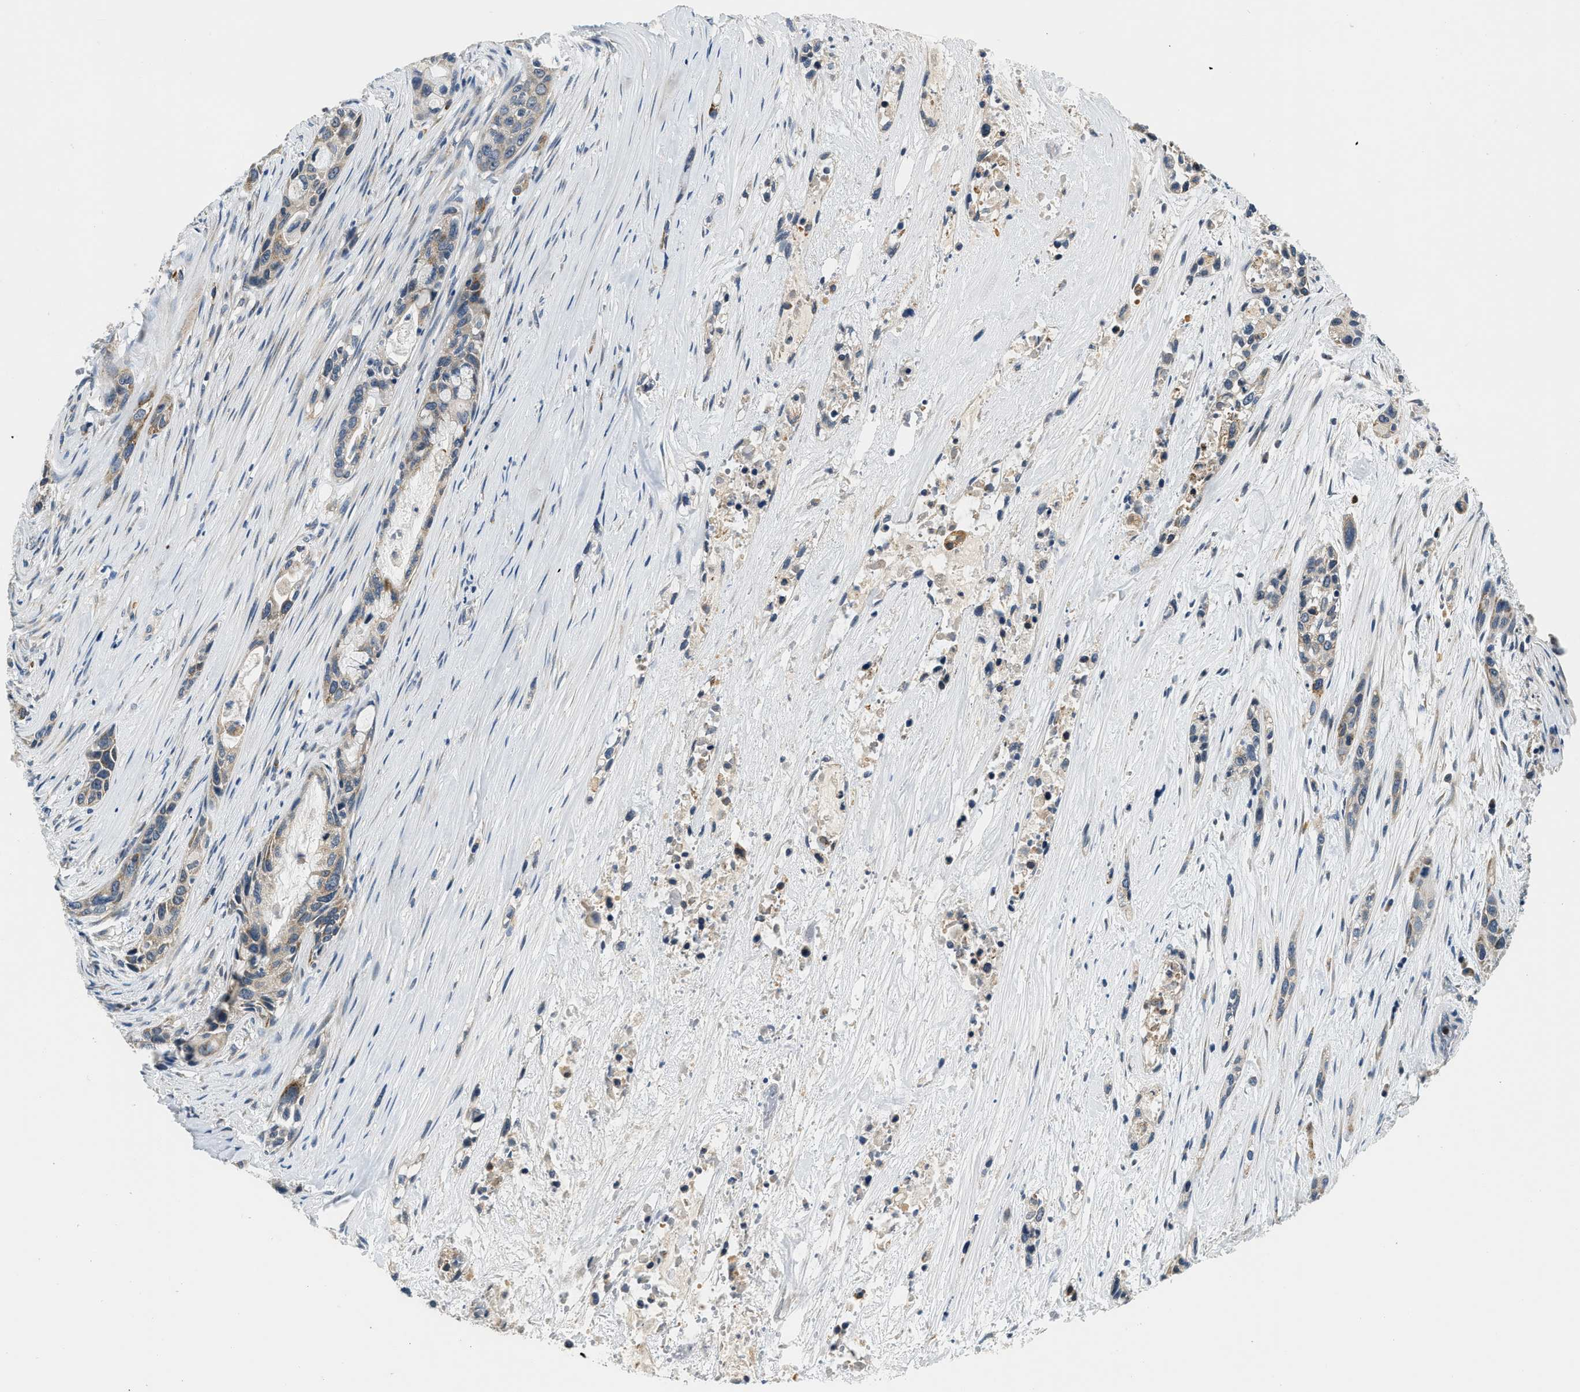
{"staining": {"intensity": "weak", "quantity": ">75%", "location": "cytoplasmic/membranous"}, "tissue": "pancreatic cancer", "cell_type": "Tumor cells", "image_type": "cancer", "snomed": [{"axis": "morphology", "description": "Adenocarcinoma, NOS"}, {"axis": "topography", "description": "Pancreas"}], "caption": "Immunohistochemical staining of human pancreatic cancer shows low levels of weak cytoplasmic/membranous staining in about >75% of tumor cells. The protein of interest is stained brown, and the nuclei are stained in blue (DAB IHC with brightfield microscopy, high magnification).", "gene": "YAE1", "patient": {"sex": "male", "age": 53}}